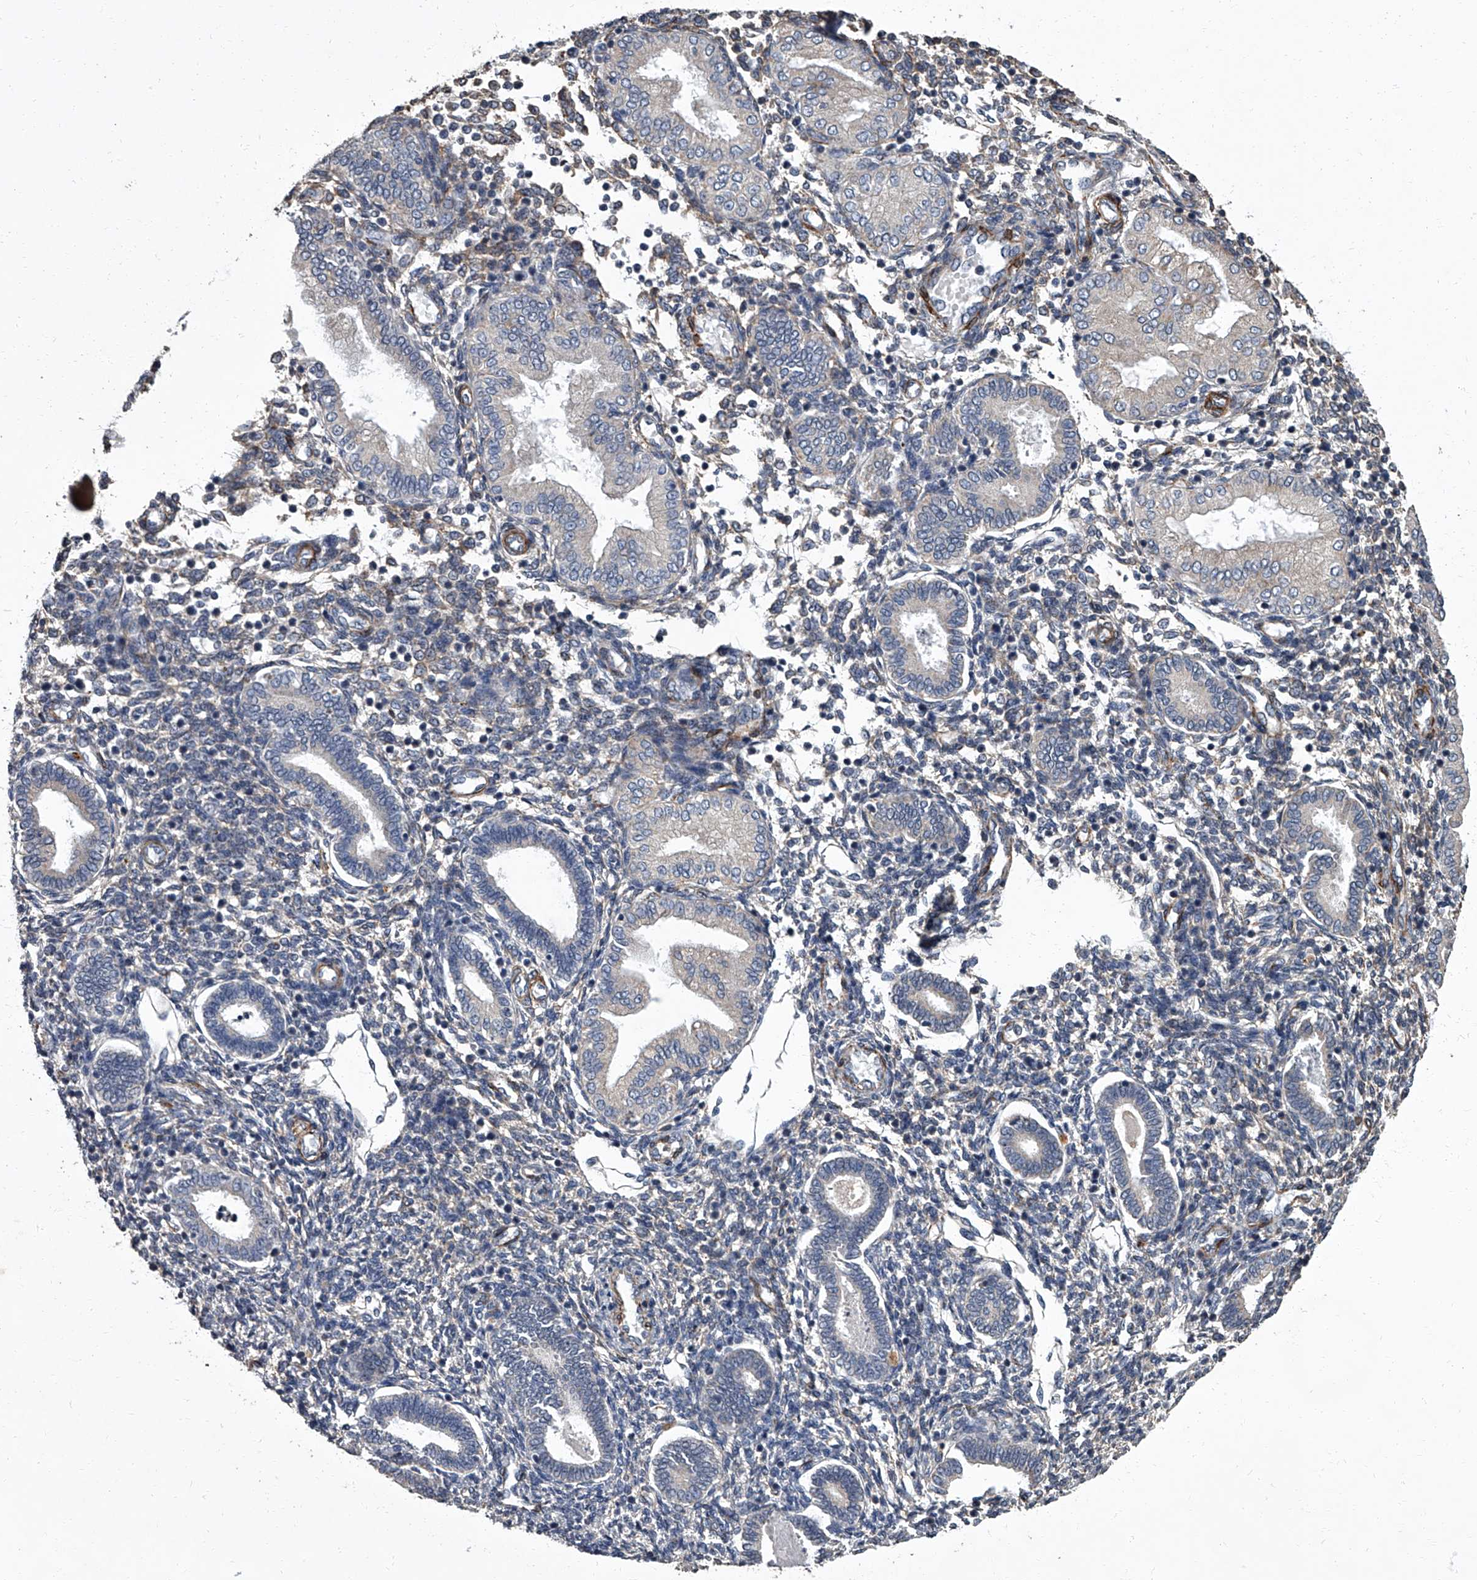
{"staining": {"intensity": "negative", "quantity": "none", "location": "none"}, "tissue": "endometrium", "cell_type": "Cells in endometrial stroma", "image_type": "normal", "snomed": [{"axis": "morphology", "description": "Normal tissue, NOS"}, {"axis": "topography", "description": "Endometrium"}], "caption": "Immunohistochemistry of normal endometrium displays no positivity in cells in endometrial stroma.", "gene": "SIRT4", "patient": {"sex": "female", "age": 53}}